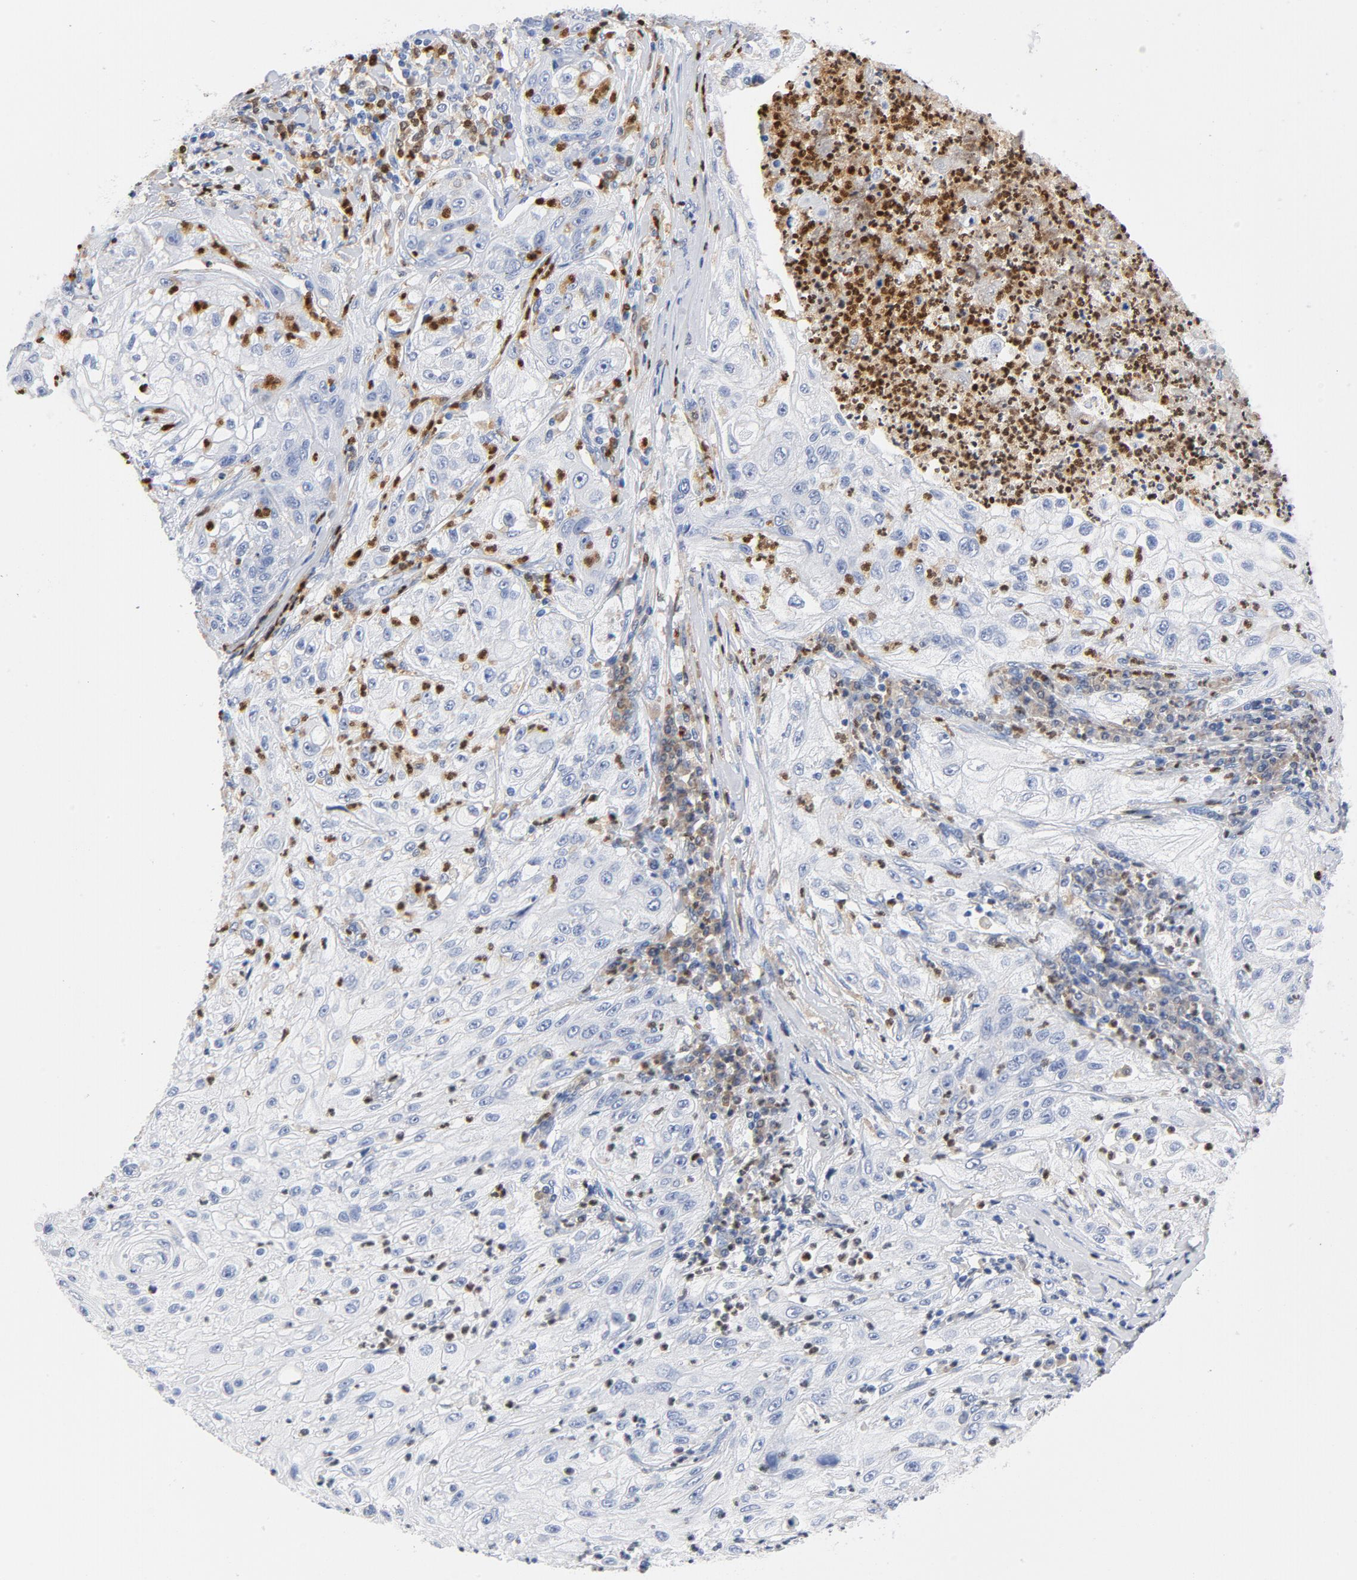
{"staining": {"intensity": "negative", "quantity": "none", "location": "none"}, "tissue": "lung cancer", "cell_type": "Tumor cells", "image_type": "cancer", "snomed": [{"axis": "morphology", "description": "Inflammation, NOS"}, {"axis": "morphology", "description": "Squamous cell carcinoma, NOS"}, {"axis": "topography", "description": "Lymph node"}, {"axis": "topography", "description": "Soft tissue"}, {"axis": "topography", "description": "Lung"}], "caption": "There is no significant staining in tumor cells of lung cancer.", "gene": "NCF1", "patient": {"sex": "male", "age": 66}}